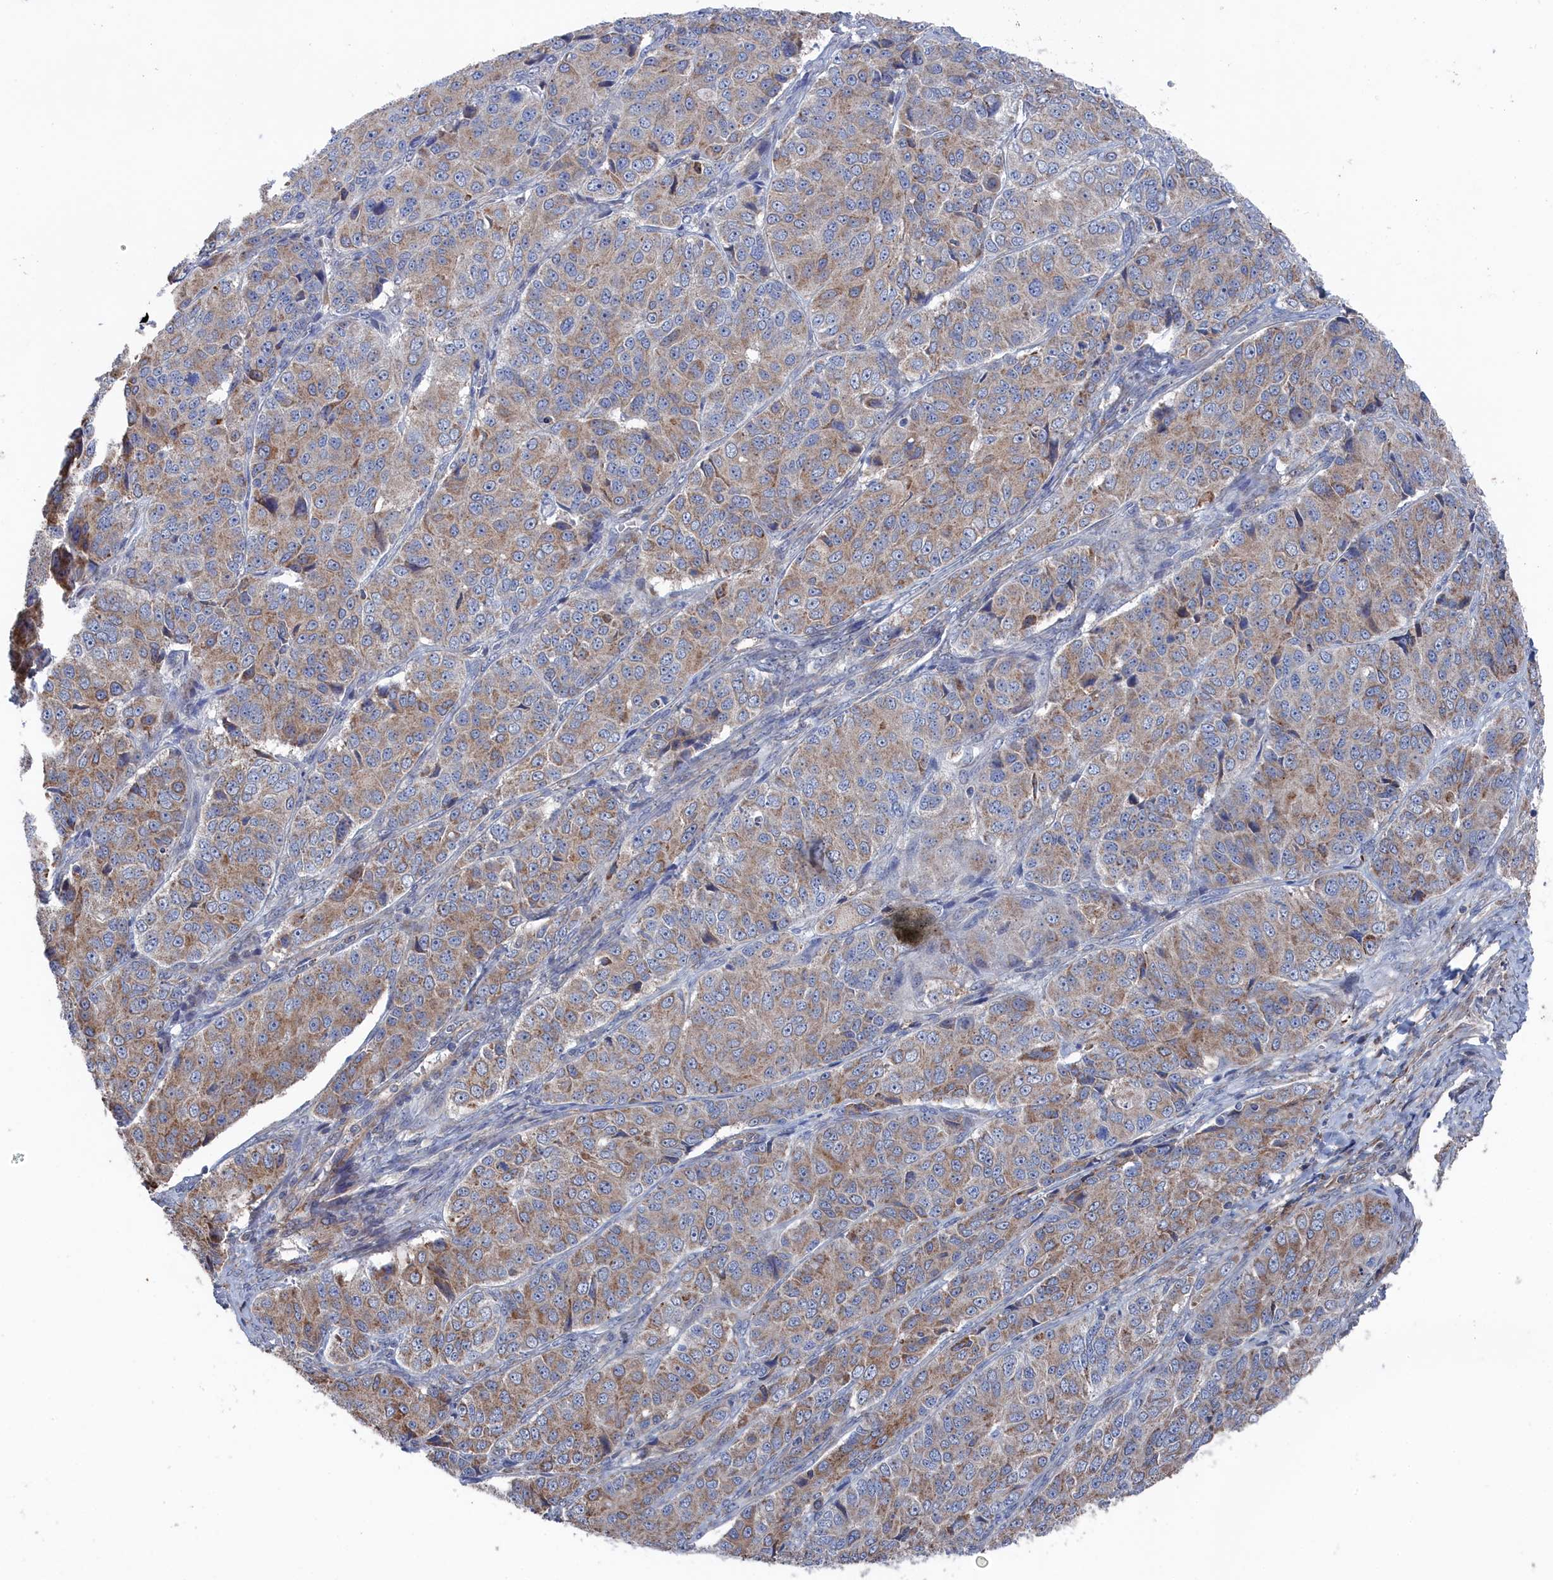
{"staining": {"intensity": "moderate", "quantity": "<25%", "location": "cytoplasmic/membranous"}, "tissue": "ovarian cancer", "cell_type": "Tumor cells", "image_type": "cancer", "snomed": [{"axis": "morphology", "description": "Carcinoma, endometroid"}, {"axis": "topography", "description": "Ovary"}], "caption": "This image exhibits endometroid carcinoma (ovarian) stained with IHC to label a protein in brown. The cytoplasmic/membranous of tumor cells show moderate positivity for the protein. Nuclei are counter-stained blue.", "gene": "FILIP1L", "patient": {"sex": "female", "age": 51}}